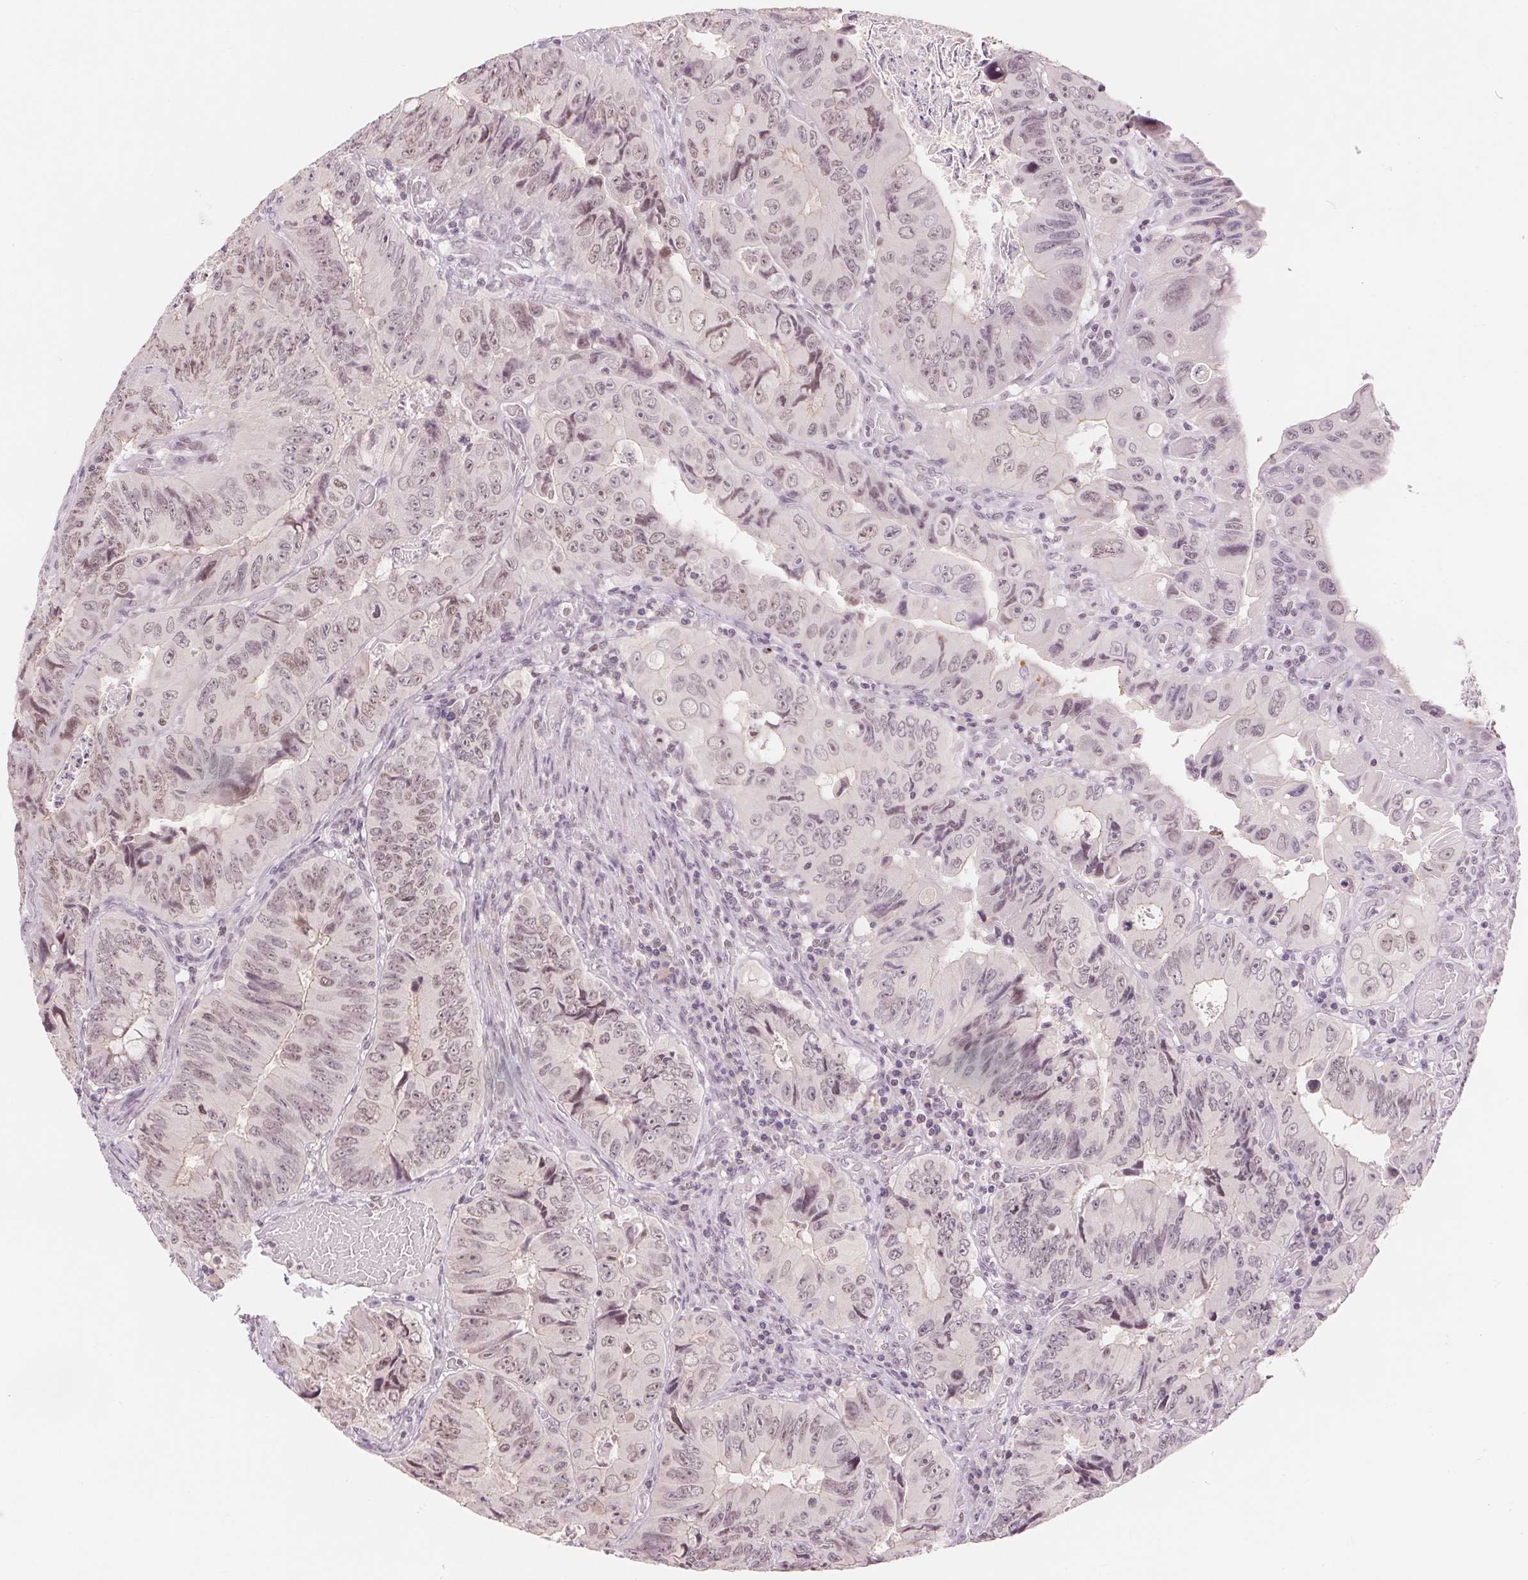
{"staining": {"intensity": "weak", "quantity": ">75%", "location": "nuclear"}, "tissue": "colorectal cancer", "cell_type": "Tumor cells", "image_type": "cancer", "snomed": [{"axis": "morphology", "description": "Adenocarcinoma, NOS"}, {"axis": "topography", "description": "Colon"}], "caption": "Protein staining demonstrates weak nuclear positivity in approximately >75% of tumor cells in colorectal cancer (adenocarcinoma). (DAB (3,3'-diaminobenzidine) IHC with brightfield microscopy, high magnification).", "gene": "DEK", "patient": {"sex": "female", "age": 84}}